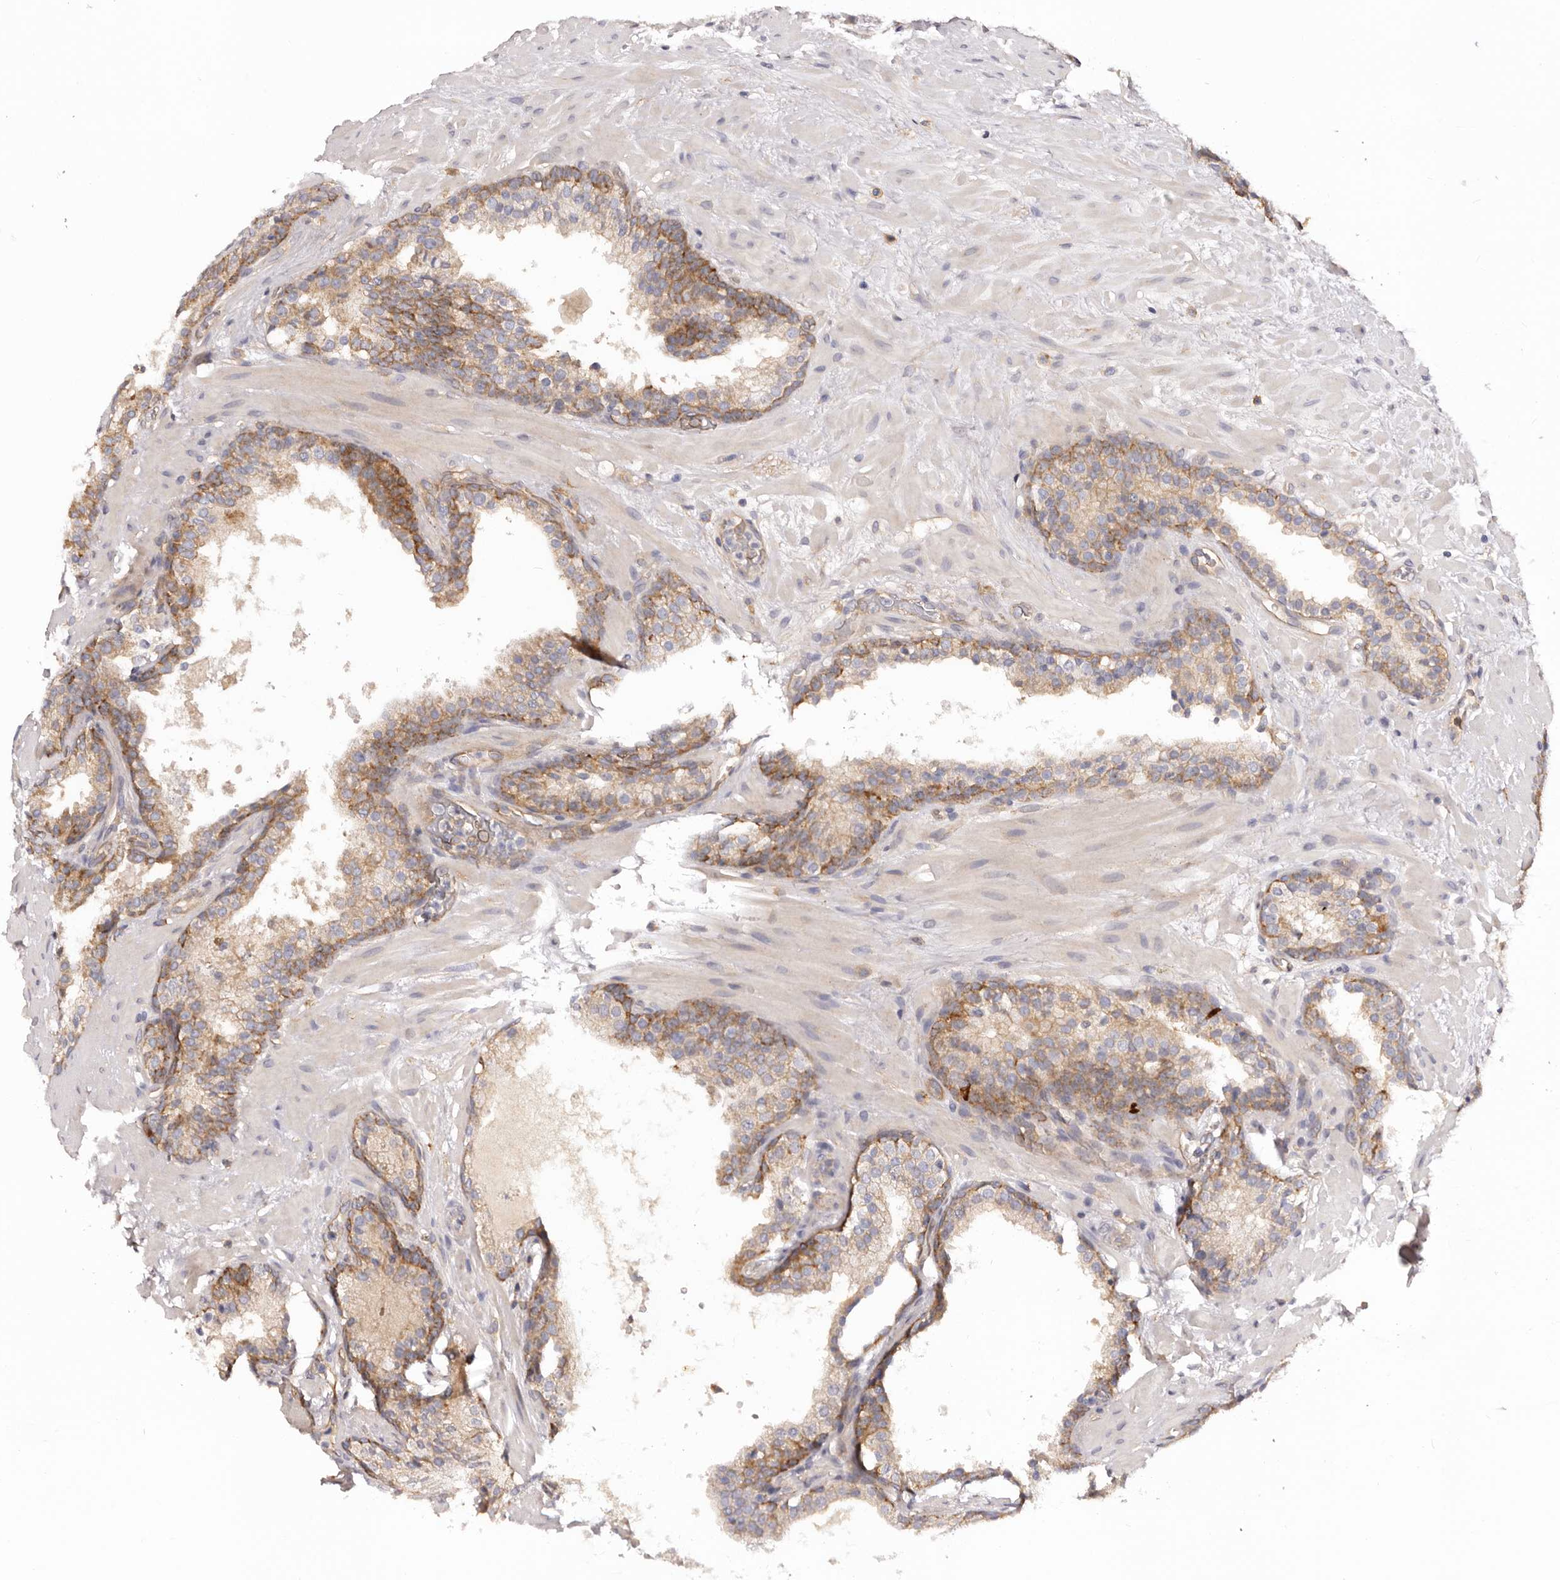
{"staining": {"intensity": "moderate", "quantity": "<25%", "location": "cytoplasmic/membranous"}, "tissue": "prostate cancer", "cell_type": "Tumor cells", "image_type": "cancer", "snomed": [{"axis": "morphology", "description": "Adenocarcinoma, High grade"}, {"axis": "topography", "description": "Prostate"}], "caption": "The immunohistochemical stain labels moderate cytoplasmic/membranous positivity in tumor cells of prostate cancer tissue.", "gene": "DMRT2", "patient": {"sex": "male", "age": 56}}